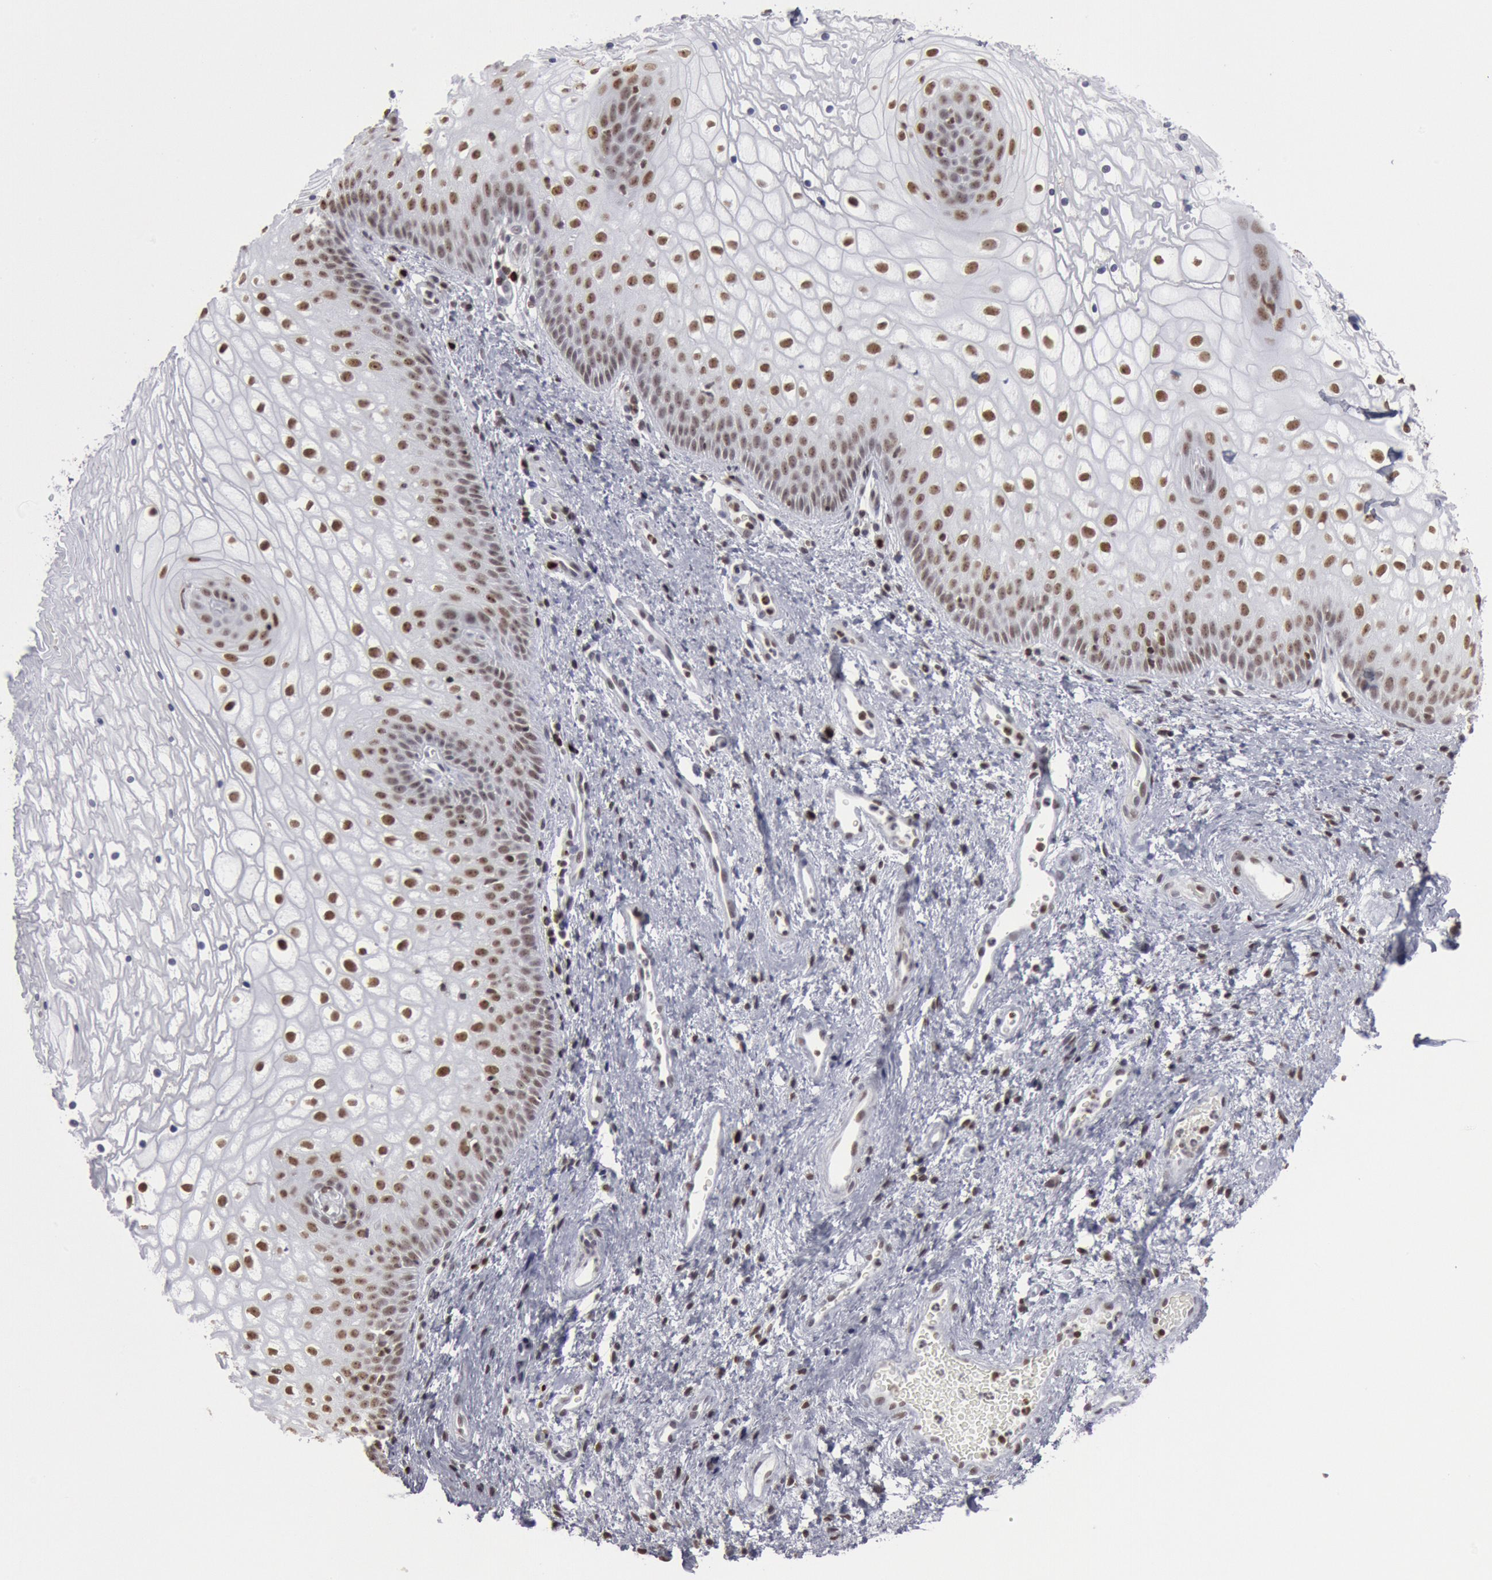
{"staining": {"intensity": "moderate", "quantity": ">75%", "location": "nuclear"}, "tissue": "vagina", "cell_type": "Squamous epithelial cells", "image_type": "normal", "snomed": [{"axis": "morphology", "description": "Normal tissue, NOS"}, {"axis": "topography", "description": "Vagina"}], "caption": "Vagina stained with a brown dye exhibits moderate nuclear positive positivity in approximately >75% of squamous epithelial cells.", "gene": "SUB1", "patient": {"sex": "female", "age": 34}}